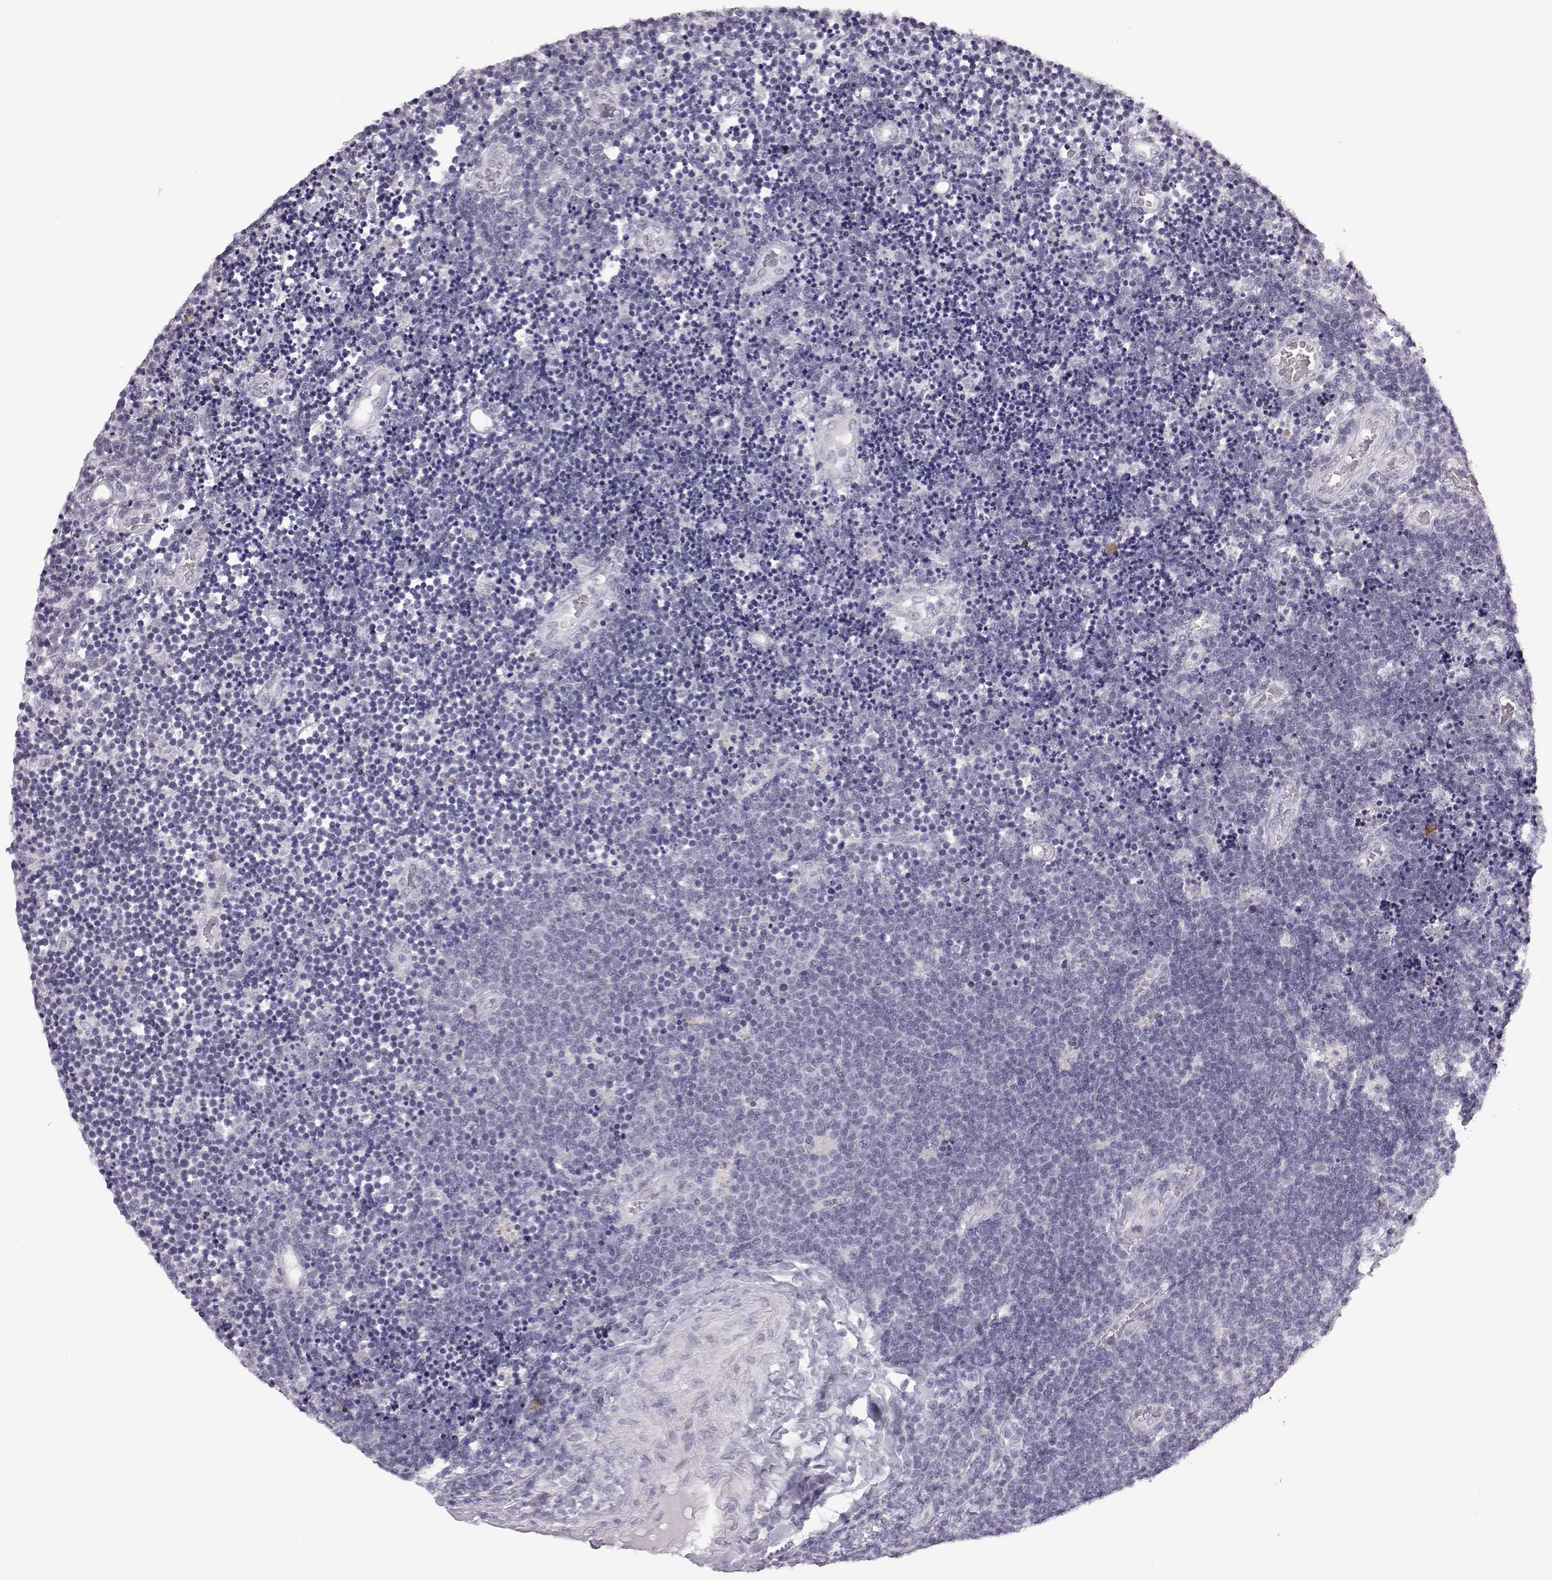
{"staining": {"intensity": "negative", "quantity": "none", "location": "none"}, "tissue": "lymphoma", "cell_type": "Tumor cells", "image_type": "cancer", "snomed": [{"axis": "morphology", "description": "Malignant lymphoma, non-Hodgkin's type, Low grade"}, {"axis": "topography", "description": "Brain"}], "caption": "DAB (3,3'-diaminobenzidine) immunohistochemical staining of human low-grade malignant lymphoma, non-Hodgkin's type demonstrates no significant positivity in tumor cells.", "gene": "VGF", "patient": {"sex": "female", "age": 66}}